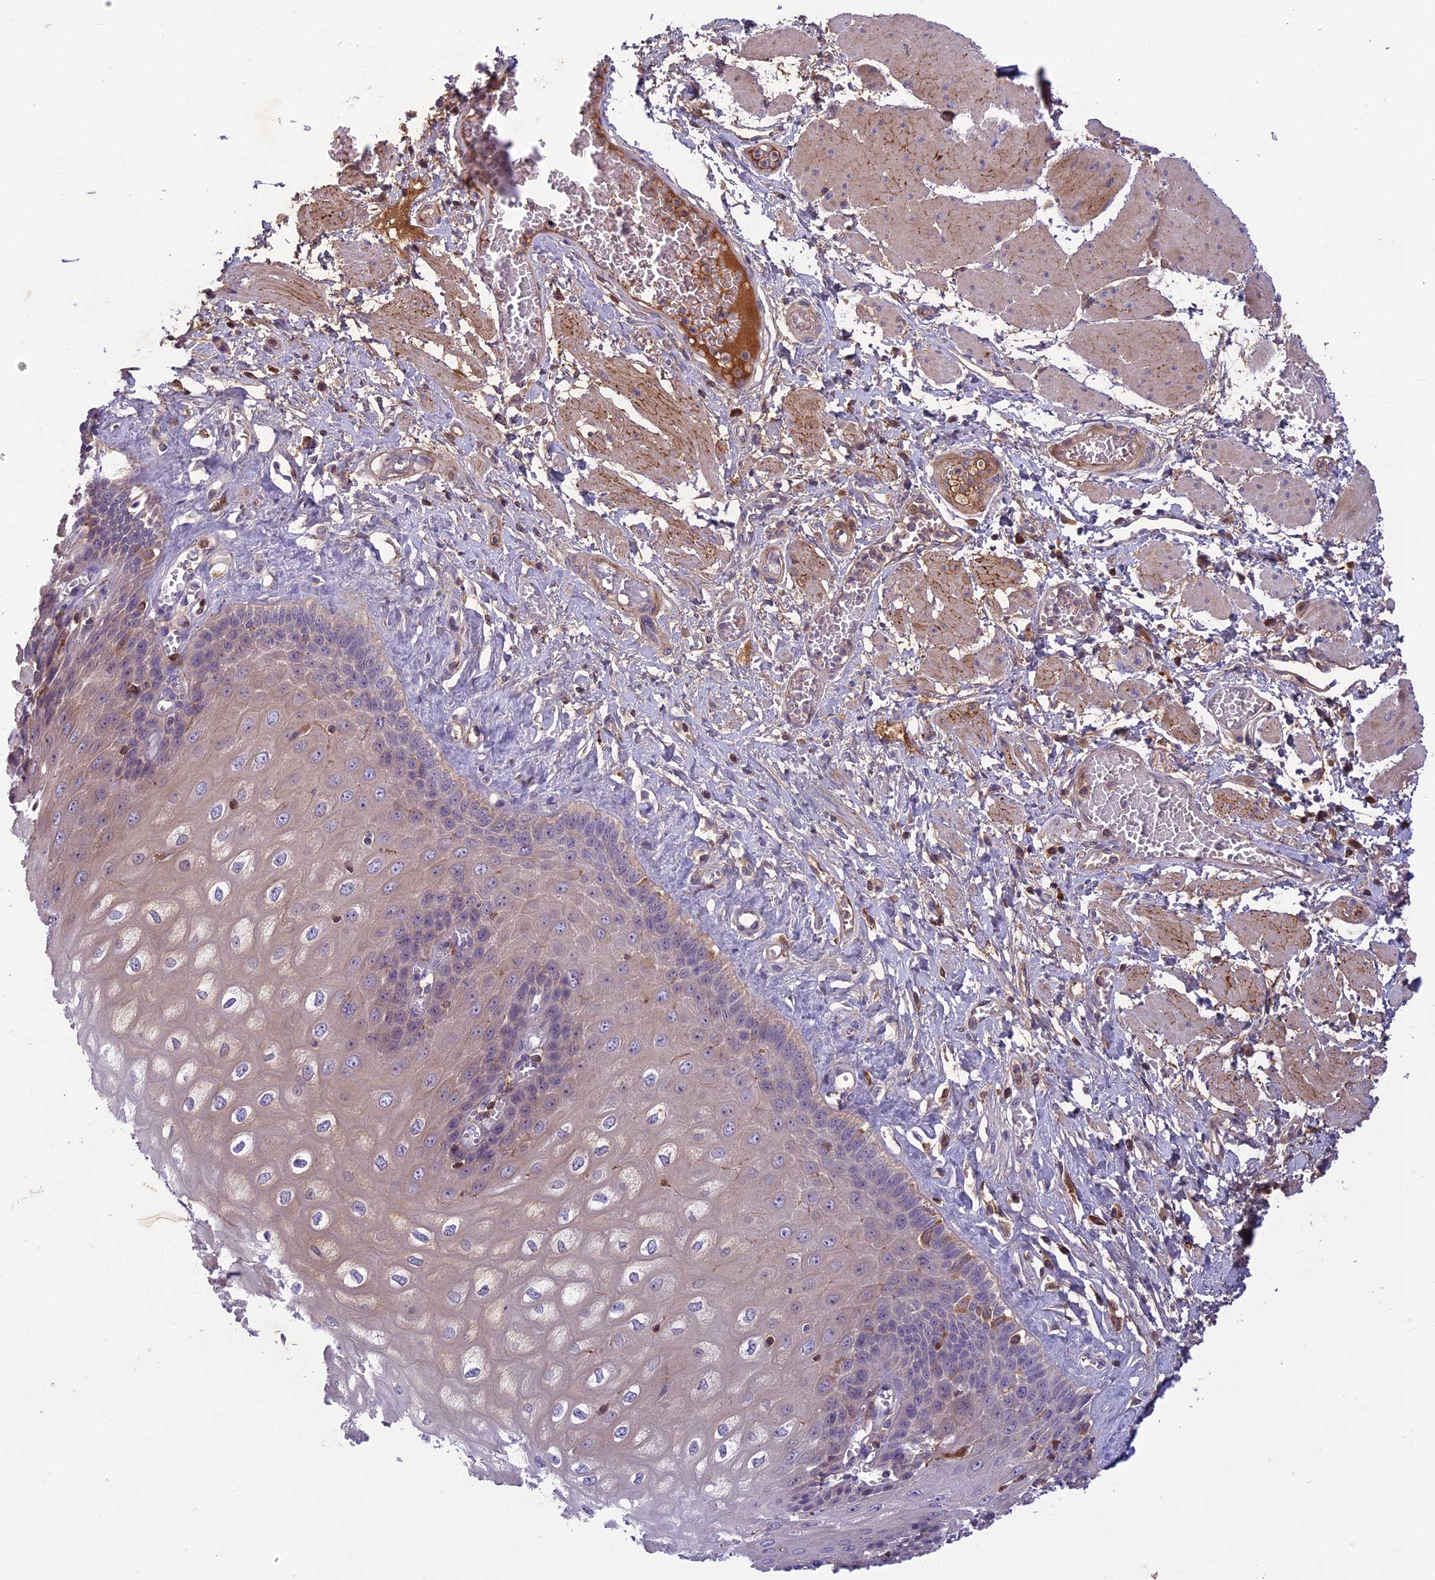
{"staining": {"intensity": "weak", "quantity": "<25%", "location": "cytoplasmic/membranous"}, "tissue": "esophagus", "cell_type": "Squamous epithelial cells", "image_type": "normal", "snomed": [{"axis": "morphology", "description": "Normal tissue, NOS"}, {"axis": "topography", "description": "Esophagus"}], "caption": "The micrograph reveals no significant positivity in squamous epithelial cells of esophagus. Brightfield microscopy of immunohistochemistry (IHC) stained with DAB (3,3'-diaminobenzidine) (brown) and hematoxylin (blue), captured at high magnification.", "gene": "ADO", "patient": {"sex": "male", "age": 60}}